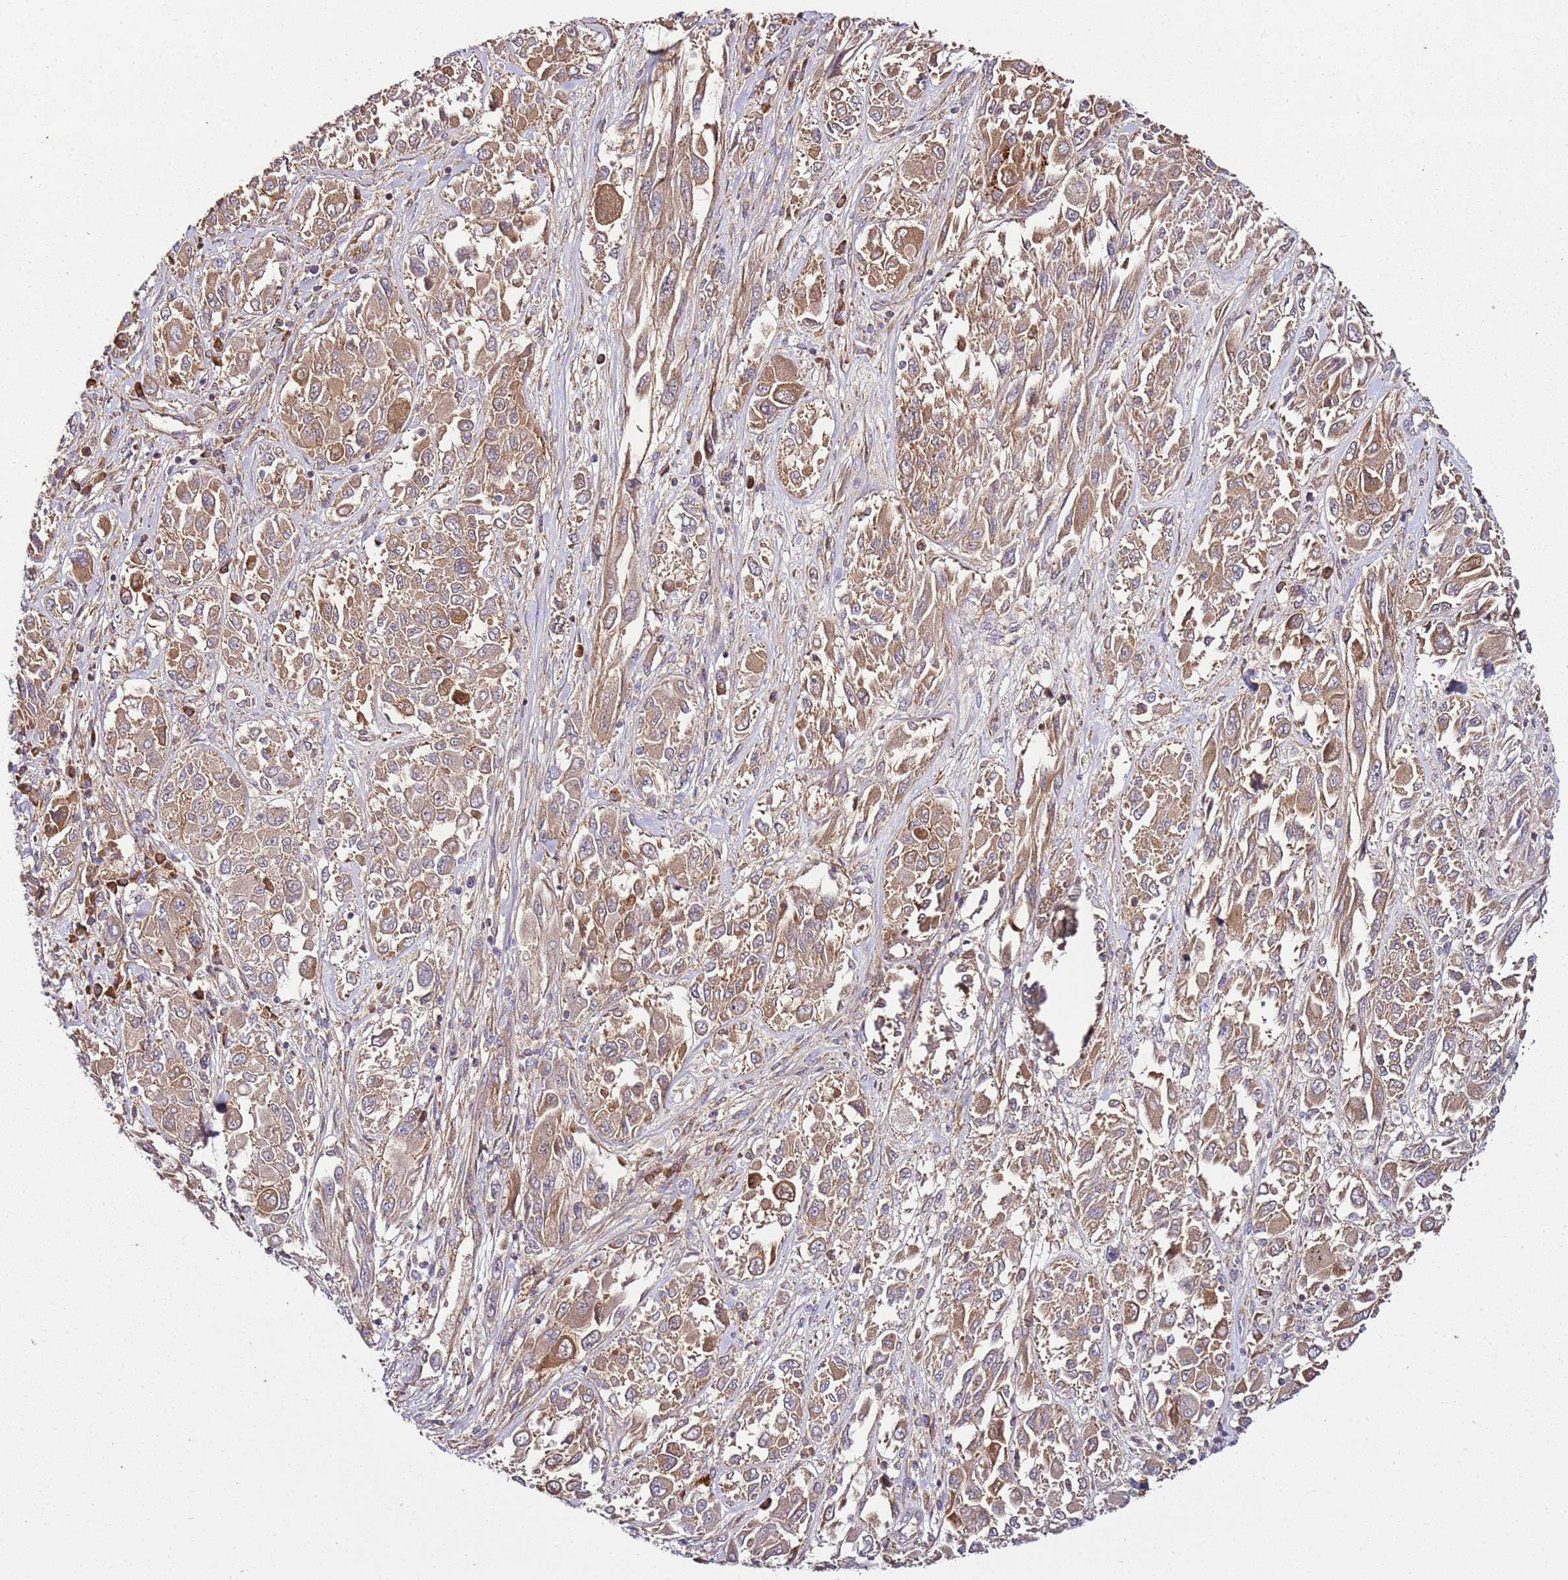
{"staining": {"intensity": "moderate", "quantity": ">75%", "location": "cytoplasmic/membranous"}, "tissue": "melanoma", "cell_type": "Tumor cells", "image_type": "cancer", "snomed": [{"axis": "morphology", "description": "Malignant melanoma, NOS"}, {"axis": "topography", "description": "Skin"}], "caption": "Malignant melanoma was stained to show a protein in brown. There is medium levels of moderate cytoplasmic/membranous staining in approximately >75% of tumor cells.", "gene": "KRTAP21-3", "patient": {"sex": "female", "age": 91}}